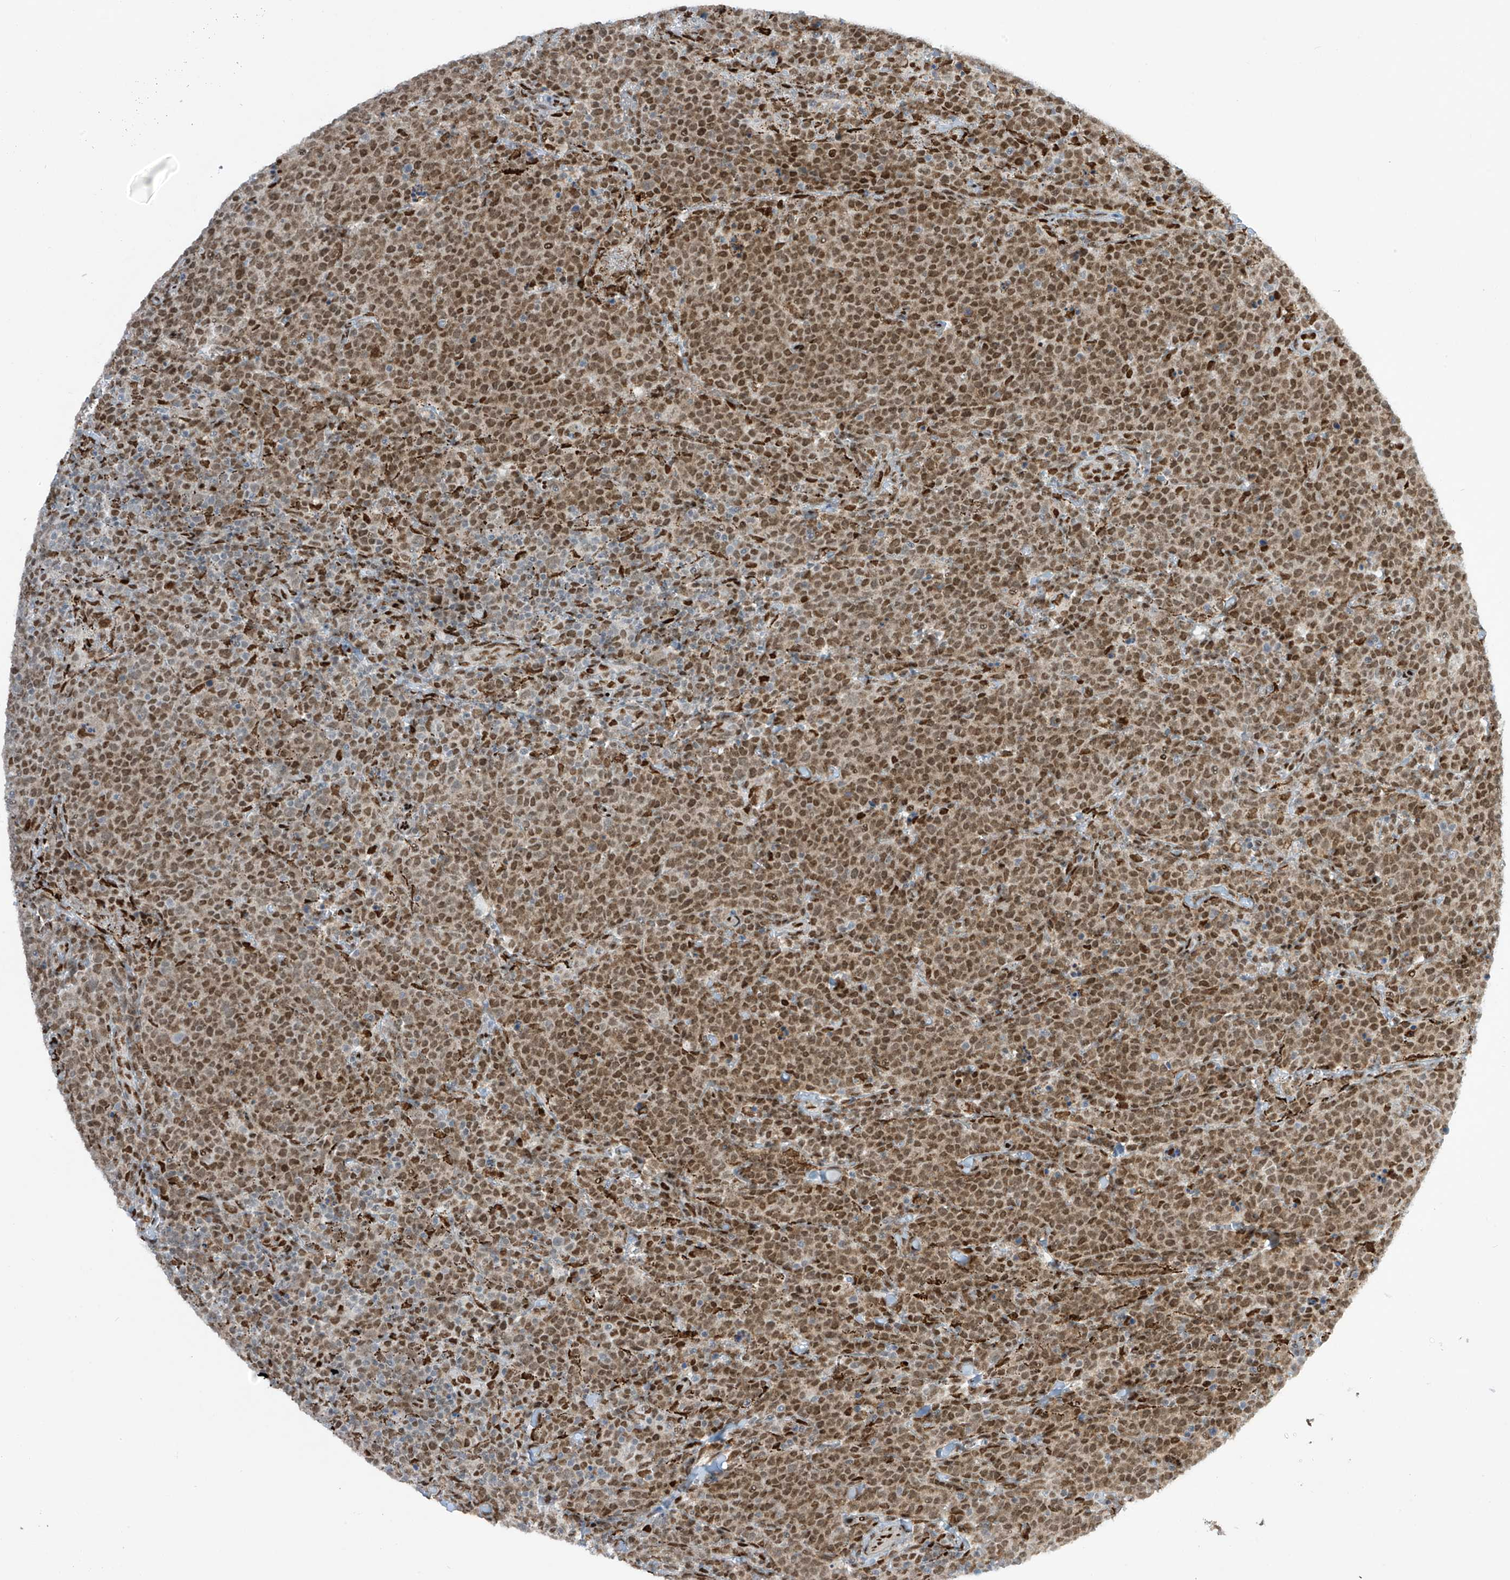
{"staining": {"intensity": "moderate", "quantity": ">75%", "location": "nuclear"}, "tissue": "lymphoma", "cell_type": "Tumor cells", "image_type": "cancer", "snomed": [{"axis": "morphology", "description": "Malignant lymphoma, non-Hodgkin's type, High grade"}, {"axis": "topography", "description": "Lymph node"}], "caption": "Lymphoma stained with DAB (3,3'-diaminobenzidine) IHC reveals medium levels of moderate nuclear expression in about >75% of tumor cells. The staining was performed using DAB to visualize the protein expression in brown, while the nuclei were stained in blue with hematoxylin (Magnification: 20x).", "gene": "PM20D2", "patient": {"sex": "male", "age": 61}}